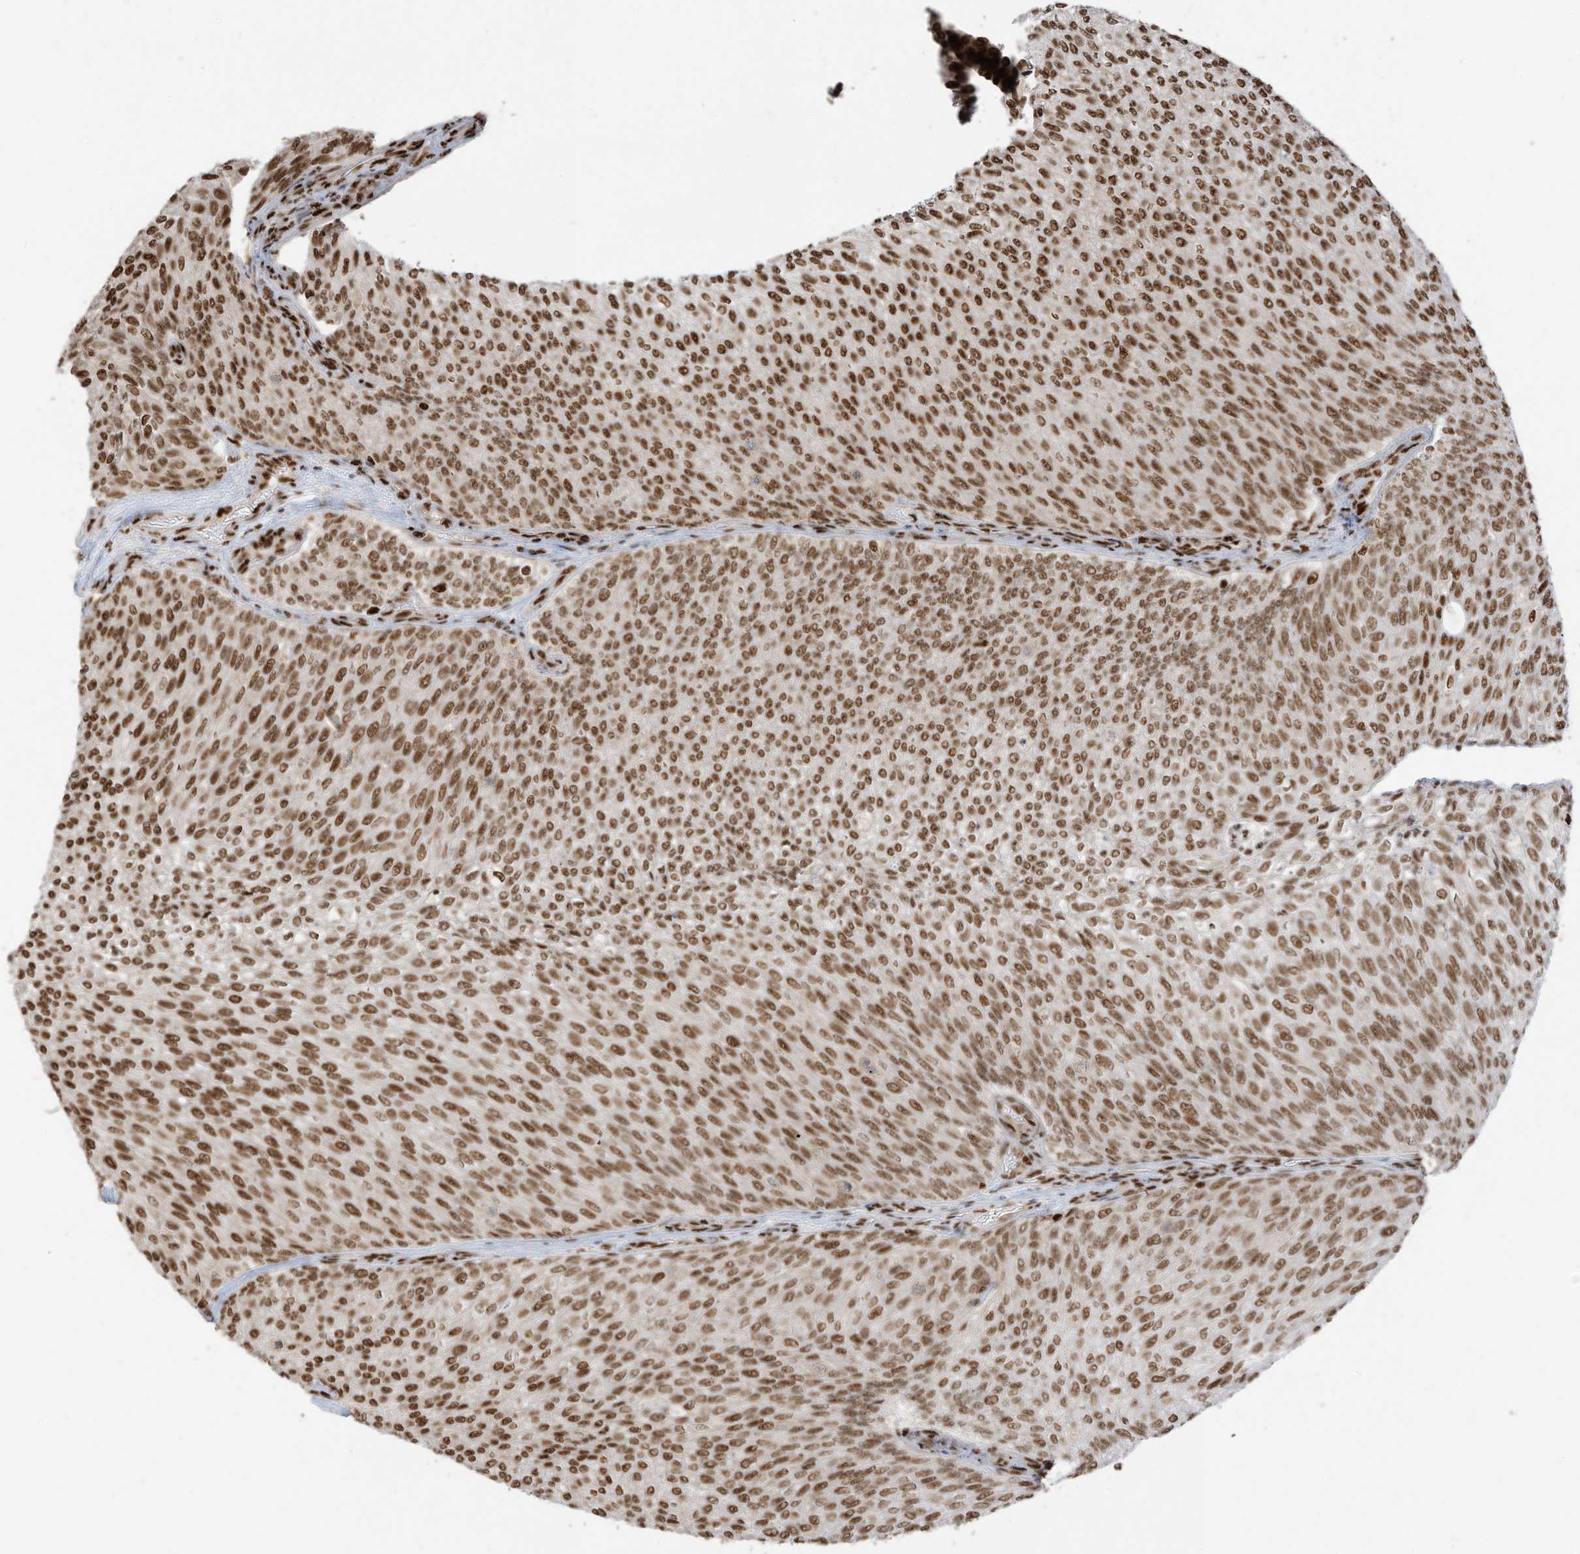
{"staining": {"intensity": "moderate", "quantity": ">75%", "location": "nuclear"}, "tissue": "urothelial cancer", "cell_type": "Tumor cells", "image_type": "cancer", "snomed": [{"axis": "morphology", "description": "Urothelial carcinoma, Low grade"}, {"axis": "topography", "description": "Urinary bladder"}], "caption": "This is an image of IHC staining of low-grade urothelial carcinoma, which shows moderate expression in the nuclear of tumor cells.", "gene": "SAMD15", "patient": {"sex": "female", "age": 79}}